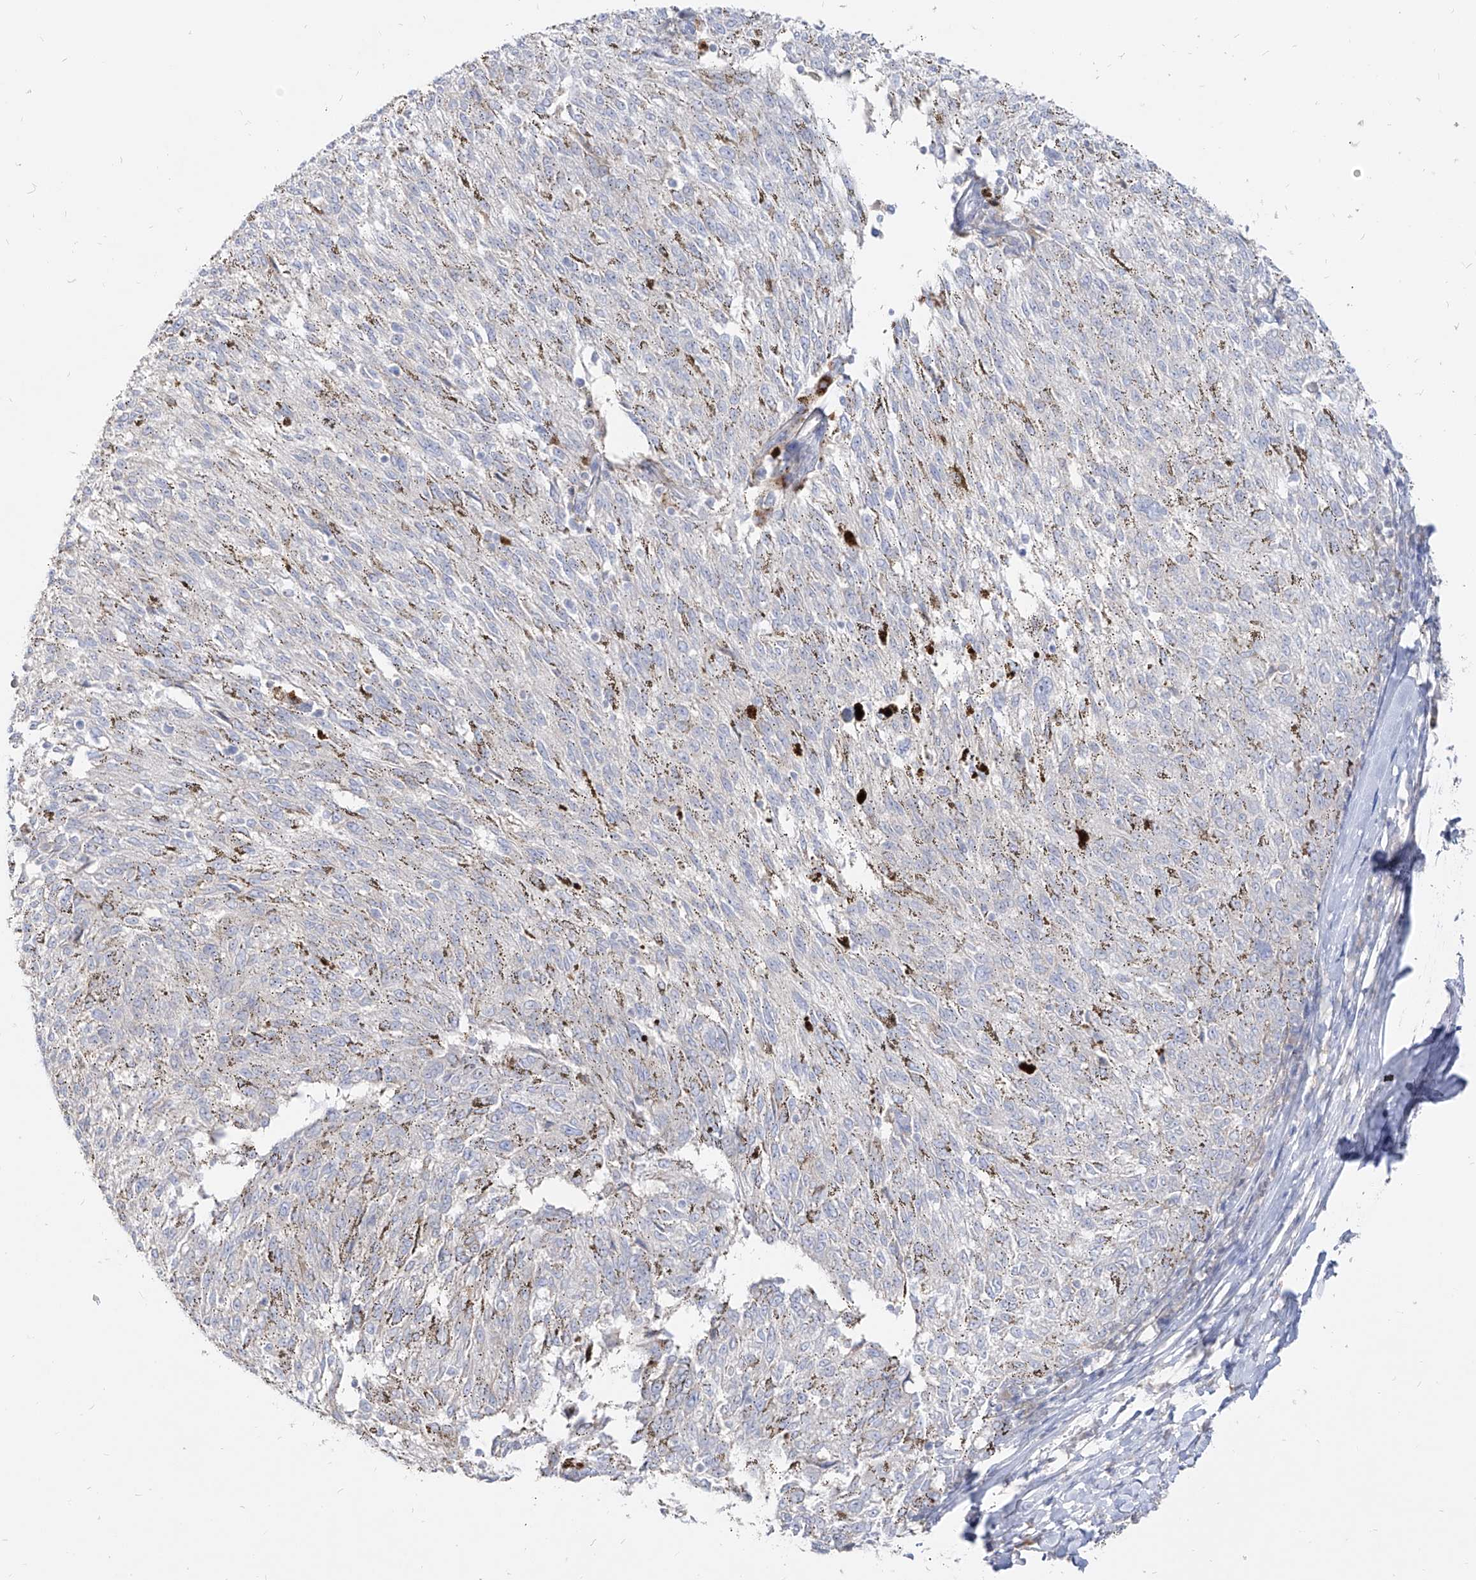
{"staining": {"intensity": "negative", "quantity": "none", "location": "none"}, "tissue": "melanoma", "cell_type": "Tumor cells", "image_type": "cancer", "snomed": [{"axis": "morphology", "description": "Malignant melanoma, NOS"}, {"axis": "topography", "description": "Skin"}], "caption": "Tumor cells are negative for brown protein staining in melanoma.", "gene": "RBFOX3", "patient": {"sex": "female", "age": 72}}